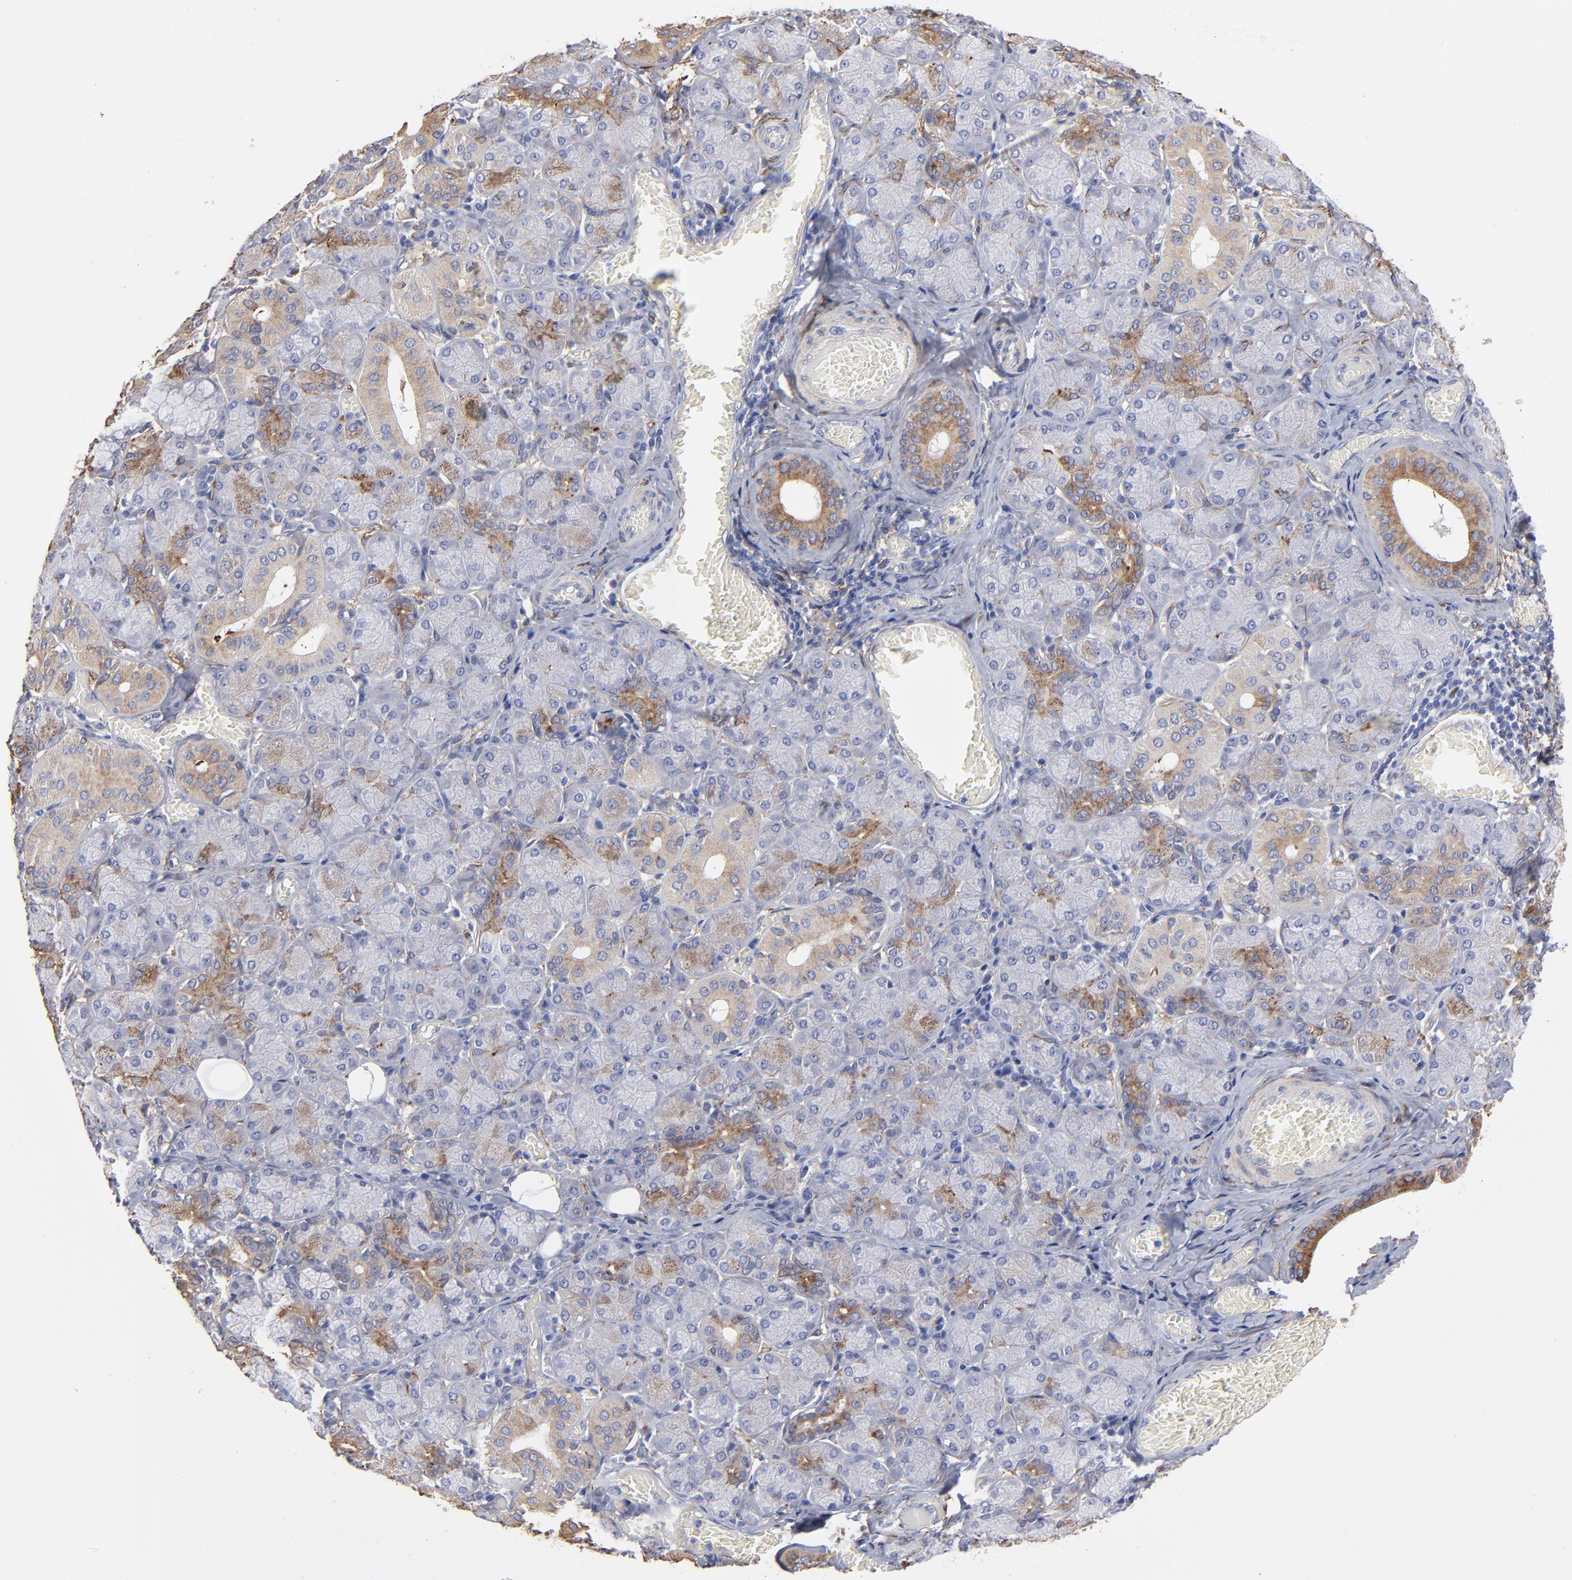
{"staining": {"intensity": "moderate", "quantity": "<25%", "location": "cytoplasmic/membranous"}, "tissue": "salivary gland", "cell_type": "Glandular cells", "image_type": "normal", "snomed": [{"axis": "morphology", "description": "Normal tissue, NOS"}, {"axis": "topography", "description": "Salivary gland"}], "caption": "The immunohistochemical stain shows moderate cytoplasmic/membranous expression in glandular cells of normal salivary gland.", "gene": "CILP", "patient": {"sex": "female", "age": 24}}